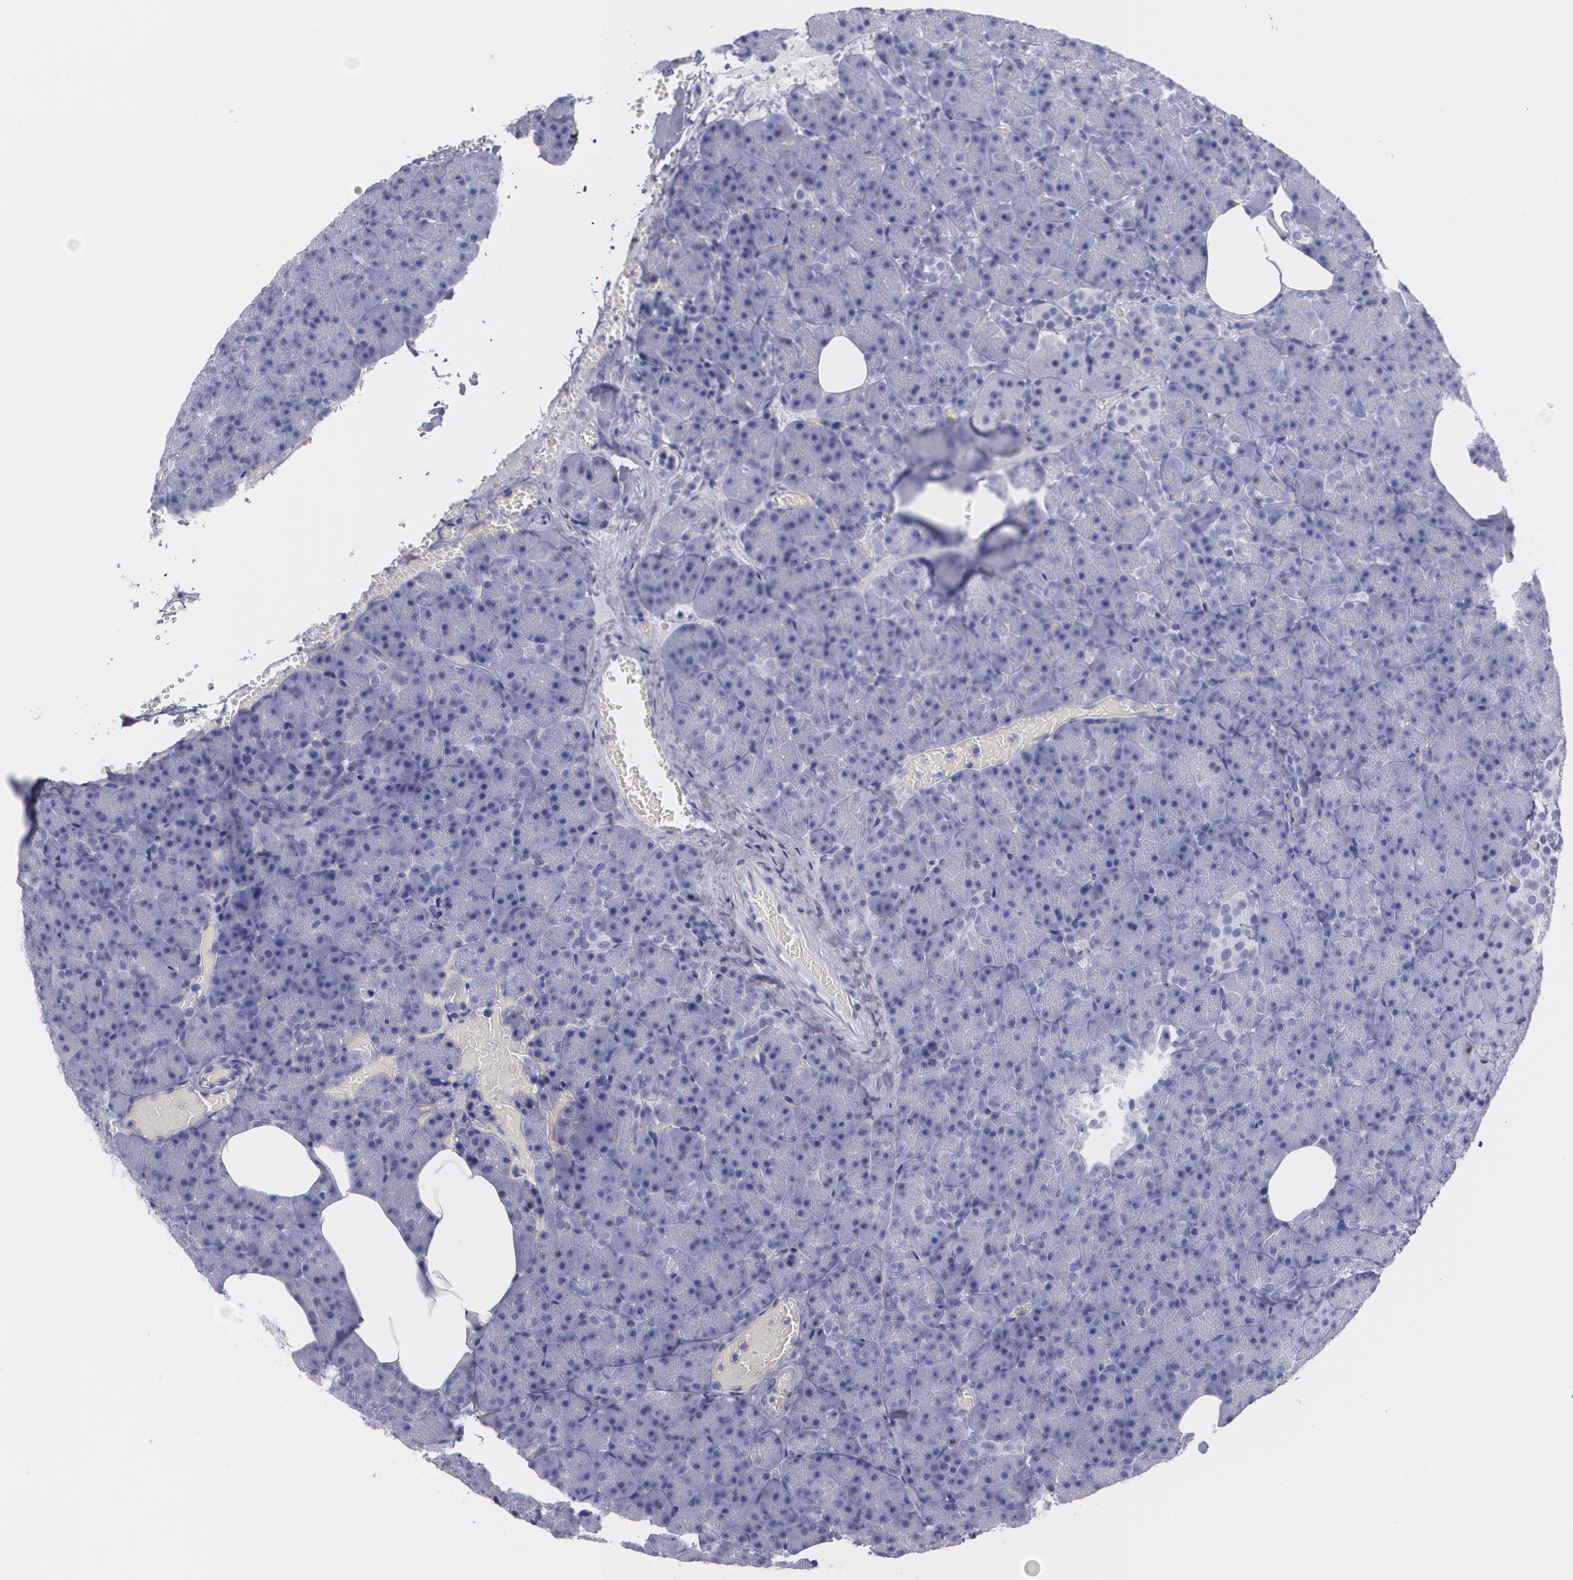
{"staining": {"intensity": "negative", "quantity": "none", "location": "none"}, "tissue": "carcinoid", "cell_type": "Tumor cells", "image_type": "cancer", "snomed": [{"axis": "morphology", "description": "Normal tissue, NOS"}, {"axis": "morphology", "description": "Carcinoid, malignant, NOS"}, {"axis": "topography", "description": "Pancreas"}], "caption": "High magnification brightfield microscopy of carcinoid stained with DAB (3,3'-diaminobenzidine) (brown) and counterstained with hematoxylin (blue): tumor cells show no significant expression.", "gene": "TP53", "patient": {"sex": "female", "age": 35}}